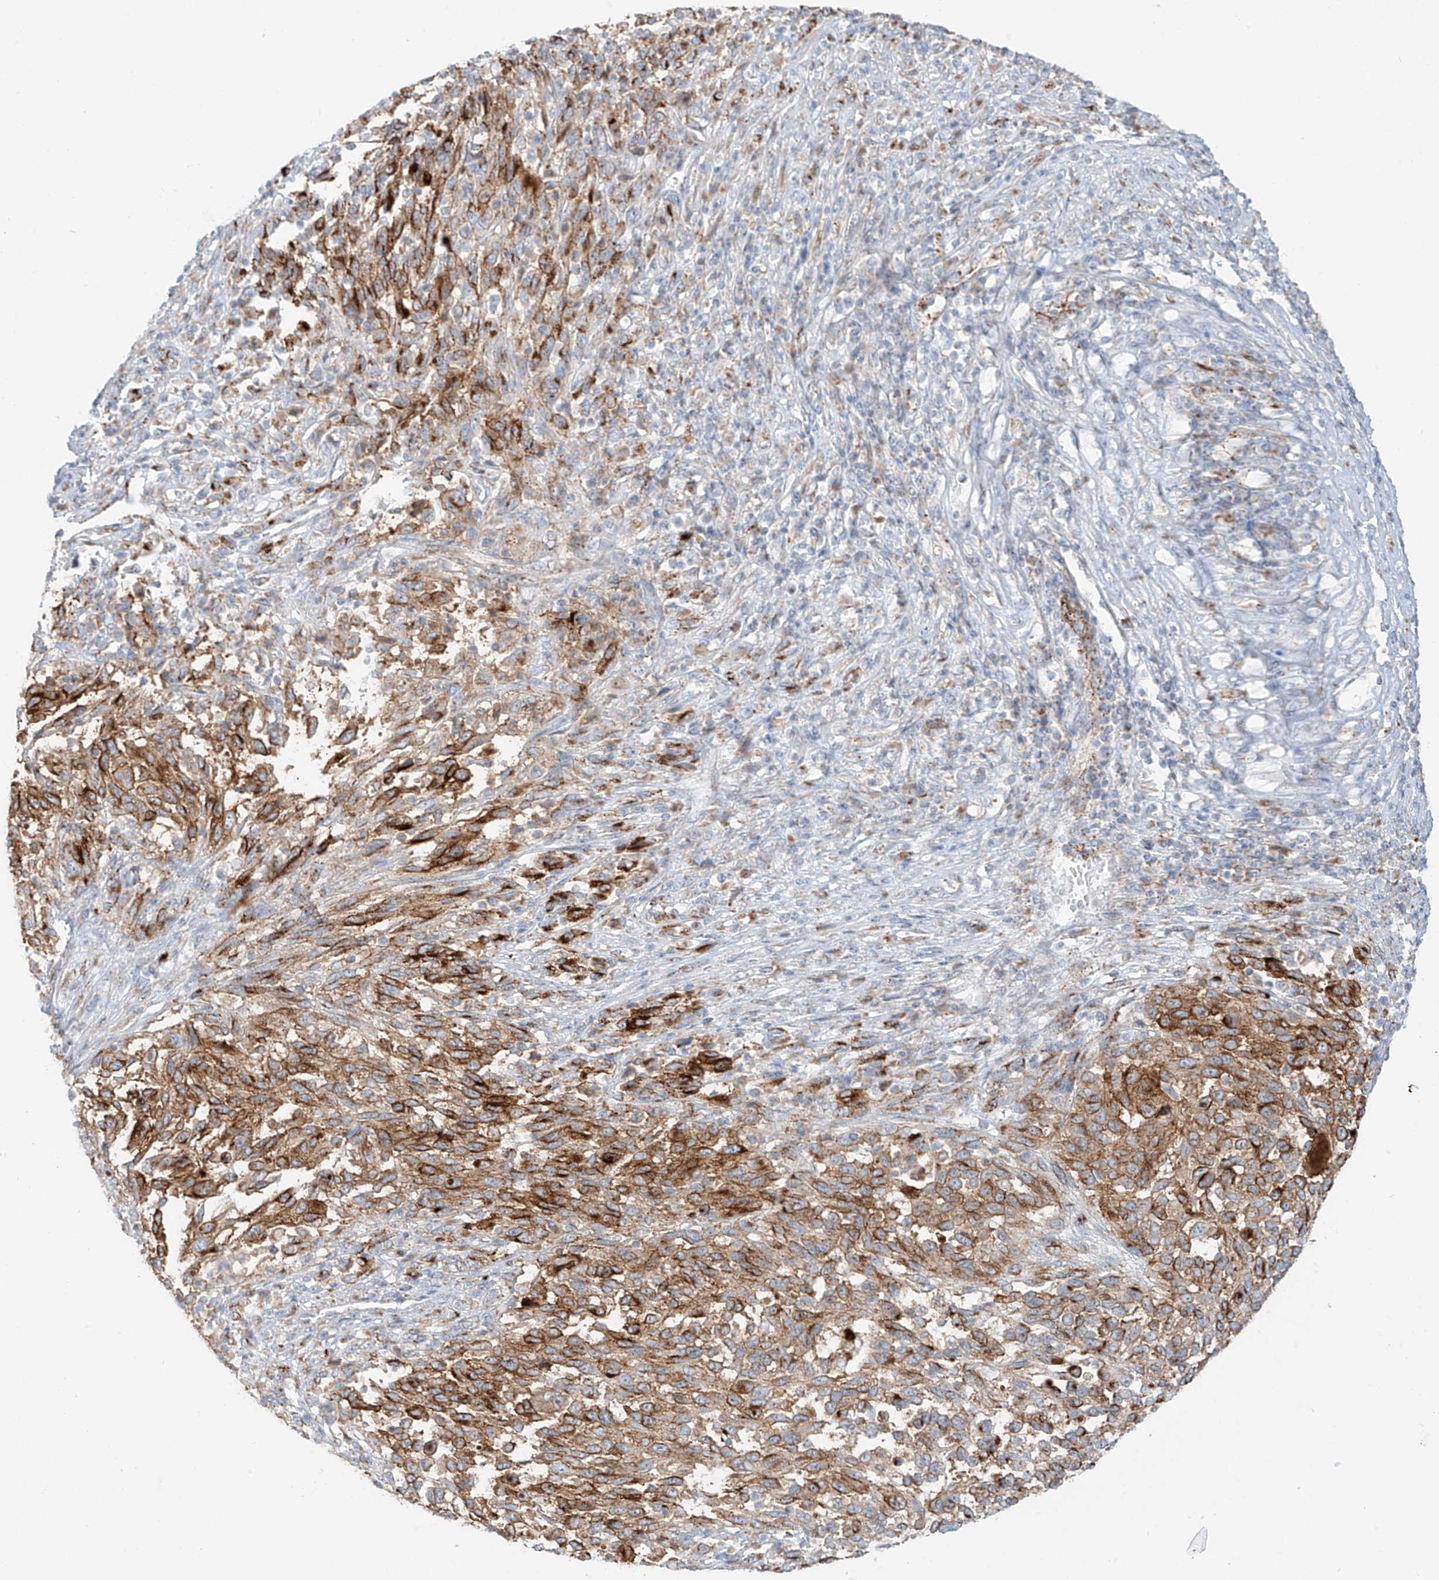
{"staining": {"intensity": "strong", "quantity": ">75%", "location": "cytoplasmic/membranous"}, "tissue": "melanoma", "cell_type": "Tumor cells", "image_type": "cancer", "snomed": [{"axis": "morphology", "description": "Malignant melanoma, Metastatic site"}, {"axis": "topography", "description": "Lymph node"}], "caption": "An image showing strong cytoplasmic/membranous positivity in approximately >75% of tumor cells in malignant melanoma (metastatic site), as visualized by brown immunohistochemical staining.", "gene": "SLC35F6", "patient": {"sex": "male", "age": 61}}